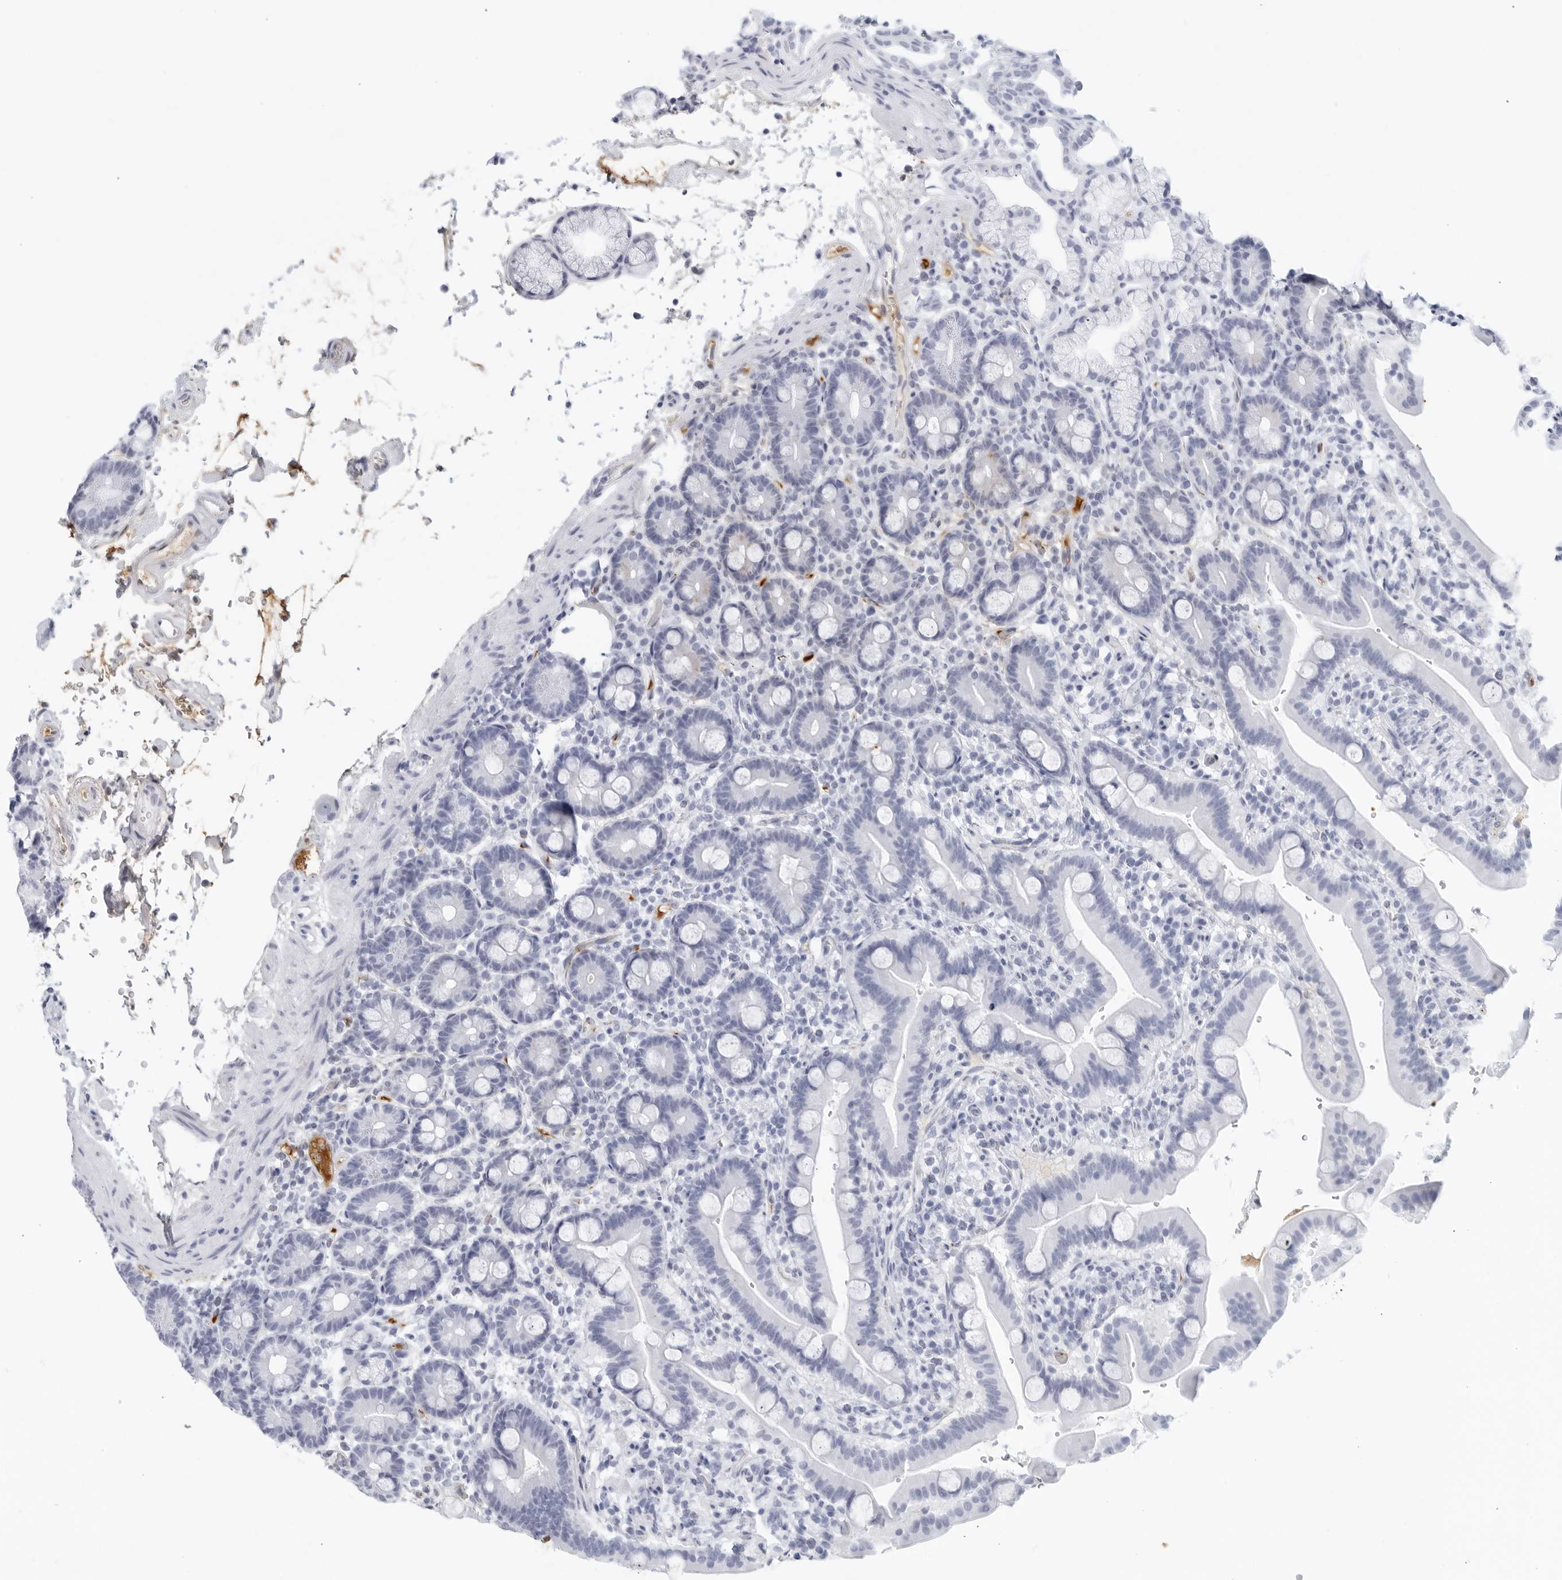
{"staining": {"intensity": "negative", "quantity": "none", "location": "none"}, "tissue": "duodenum", "cell_type": "Glandular cells", "image_type": "normal", "snomed": [{"axis": "morphology", "description": "Normal tissue, NOS"}, {"axis": "topography", "description": "Duodenum"}], "caption": "This is an immunohistochemistry image of unremarkable duodenum. There is no expression in glandular cells.", "gene": "FGG", "patient": {"sex": "male", "age": 54}}